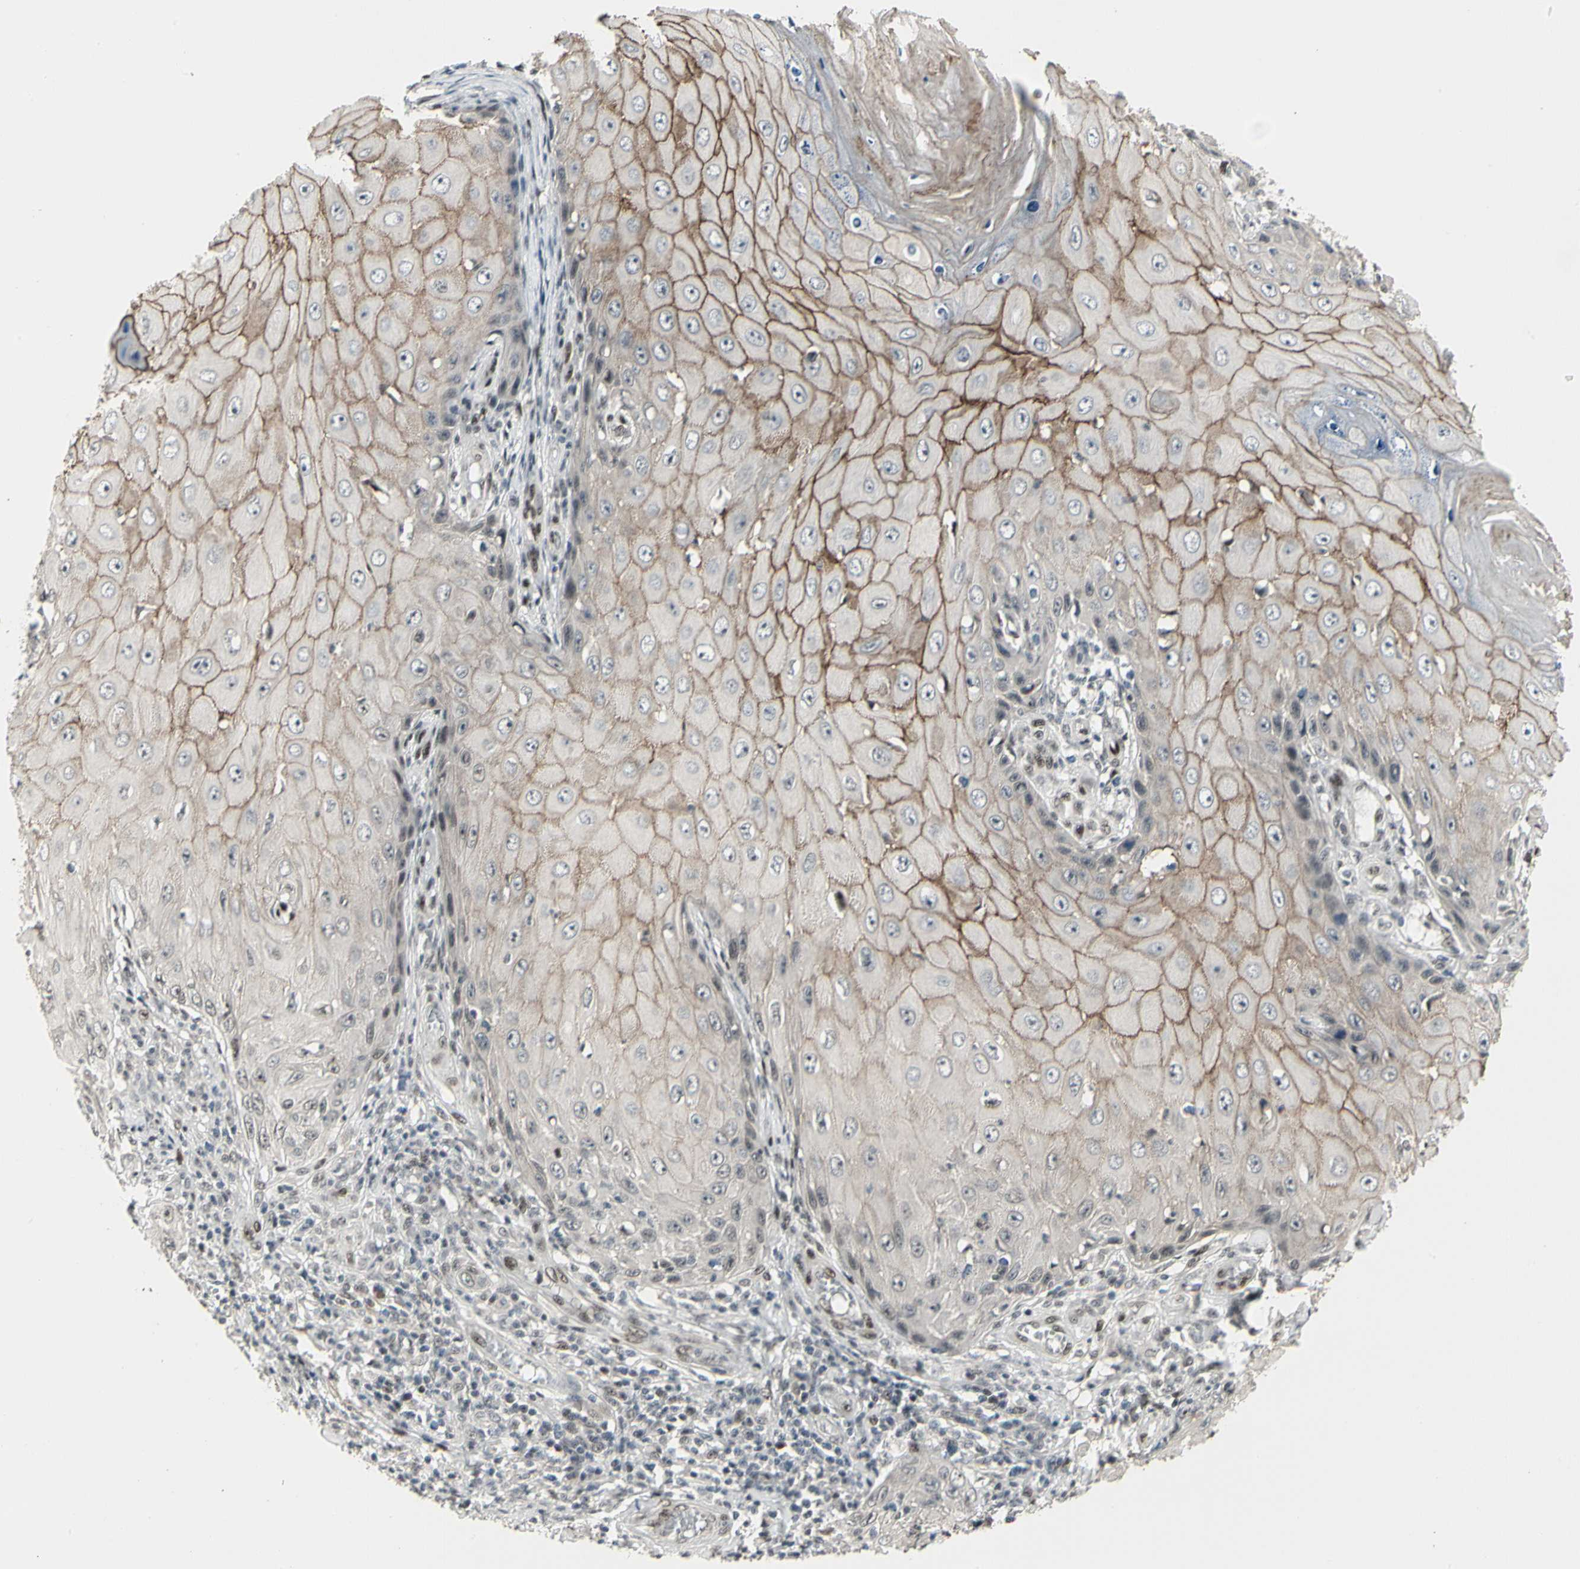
{"staining": {"intensity": "moderate", "quantity": "25%-75%", "location": "cytoplasmic/membranous"}, "tissue": "skin cancer", "cell_type": "Tumor cells", "image_type": "cancer", "snomed": [{"axis": "morphology", "description": "Squamous cell carcinoma, NOS"}, {"axis": "topography", "description": "Skin"}], "caption": "Brown immunohistochemical staining in skin cancer (squamous cell carcinoma) displays moderate cytoplasmic/membranous positivity in about 25%-75% of tumor cells. (Brightfield microscopy of DAB IHC at high magnification).", "gene": "FOXJ2", "patient": {"sex": "female", "age": 73}}